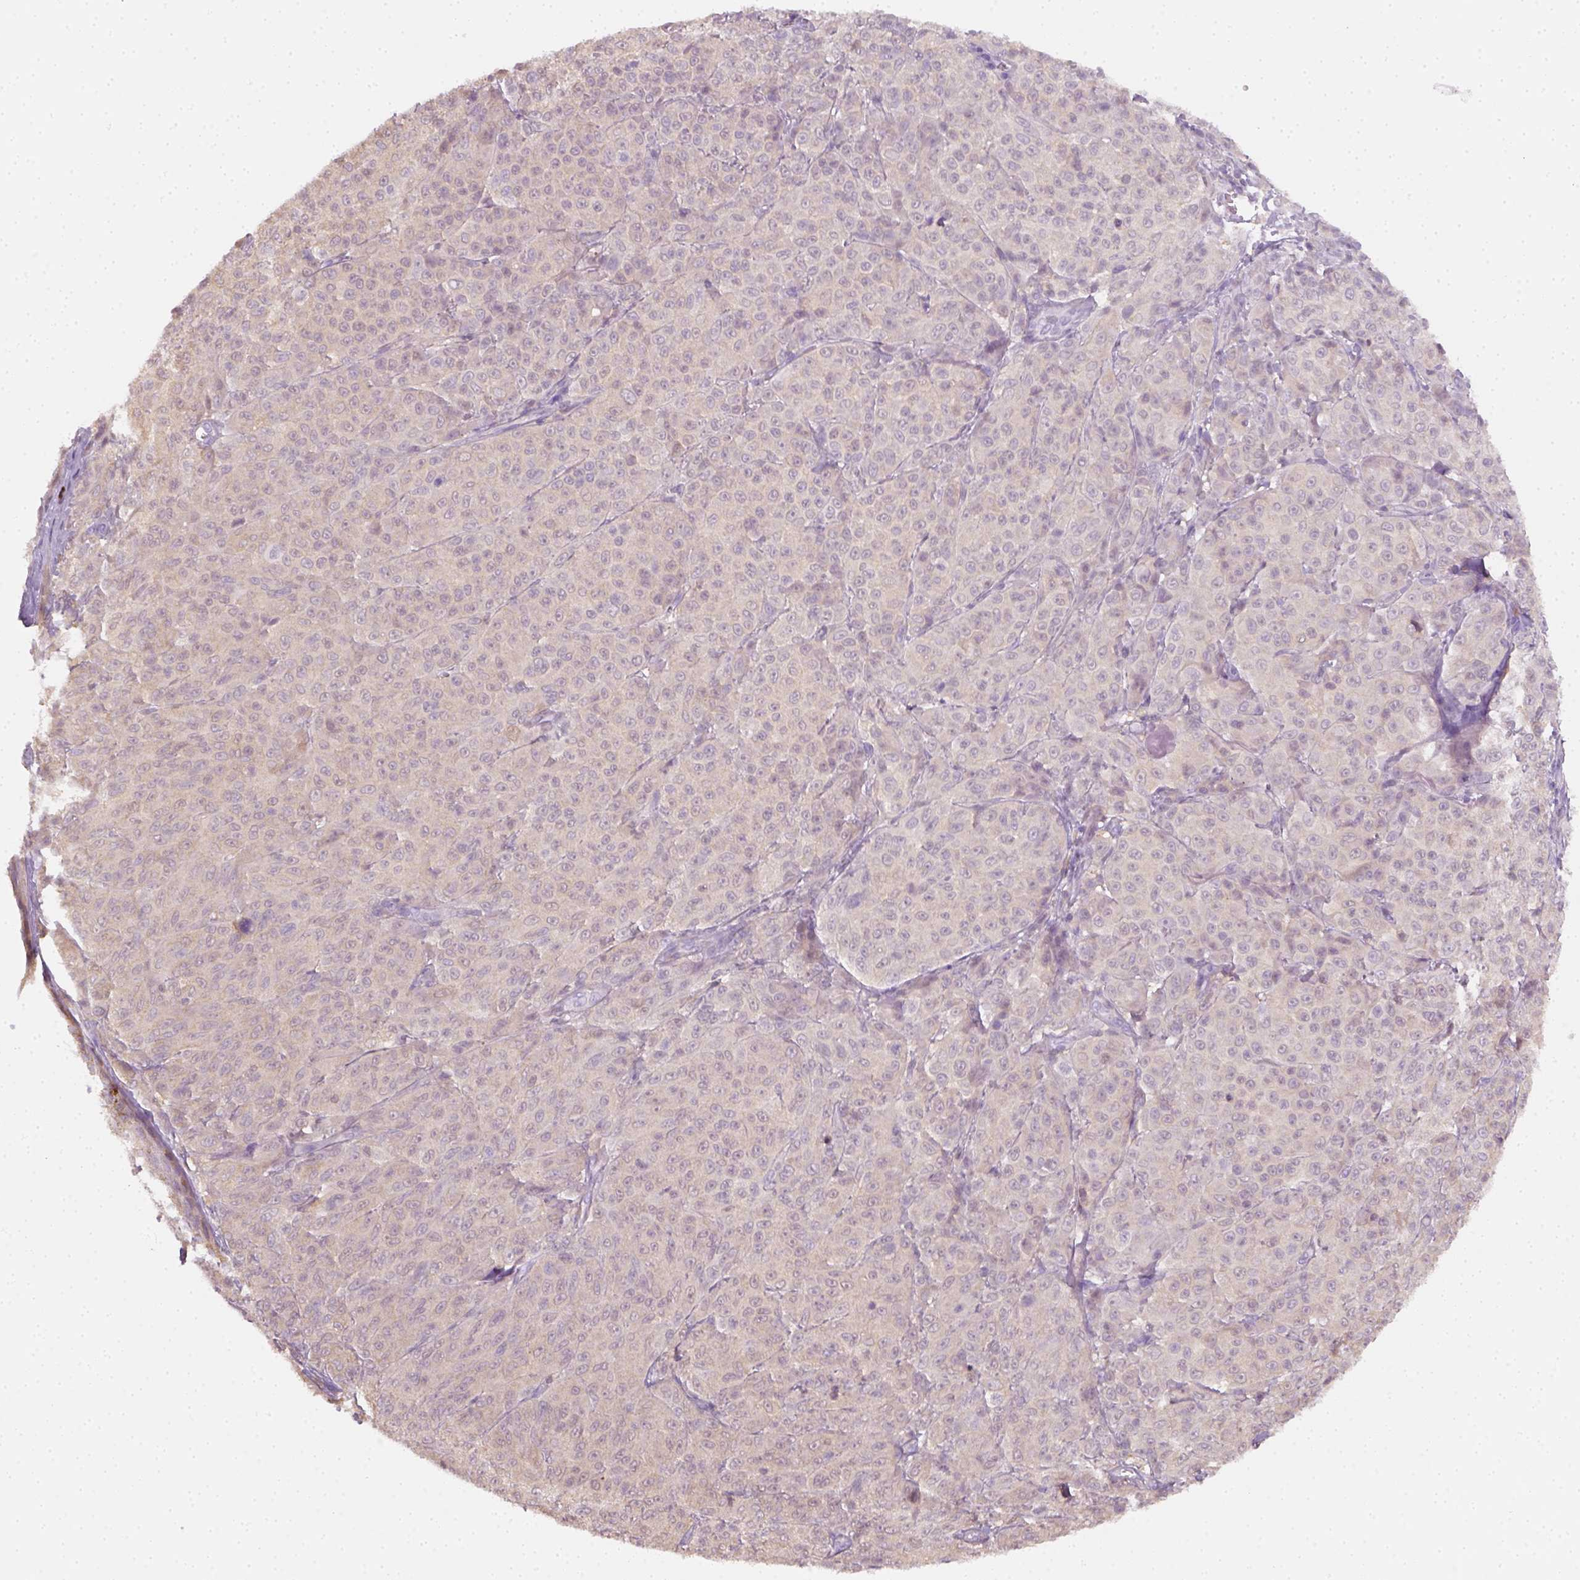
{"staining": {"intensity": "negative", "quantity": "none", "location": "none"}, "tissue": "melanoma", "cell_type": "Tumor cells", "image_type": "cancer", "snomed": [{"axis": "morphology", "description": "Malignant melanoma, NOS"}, {"axis": "topography", "description": "Skin"}], "caption": "Protein analysis of melanoma reveals no significant positivity in tumor cells.", "gene": "EPHB1", "patient": {"sex": "male", "age": 89}}